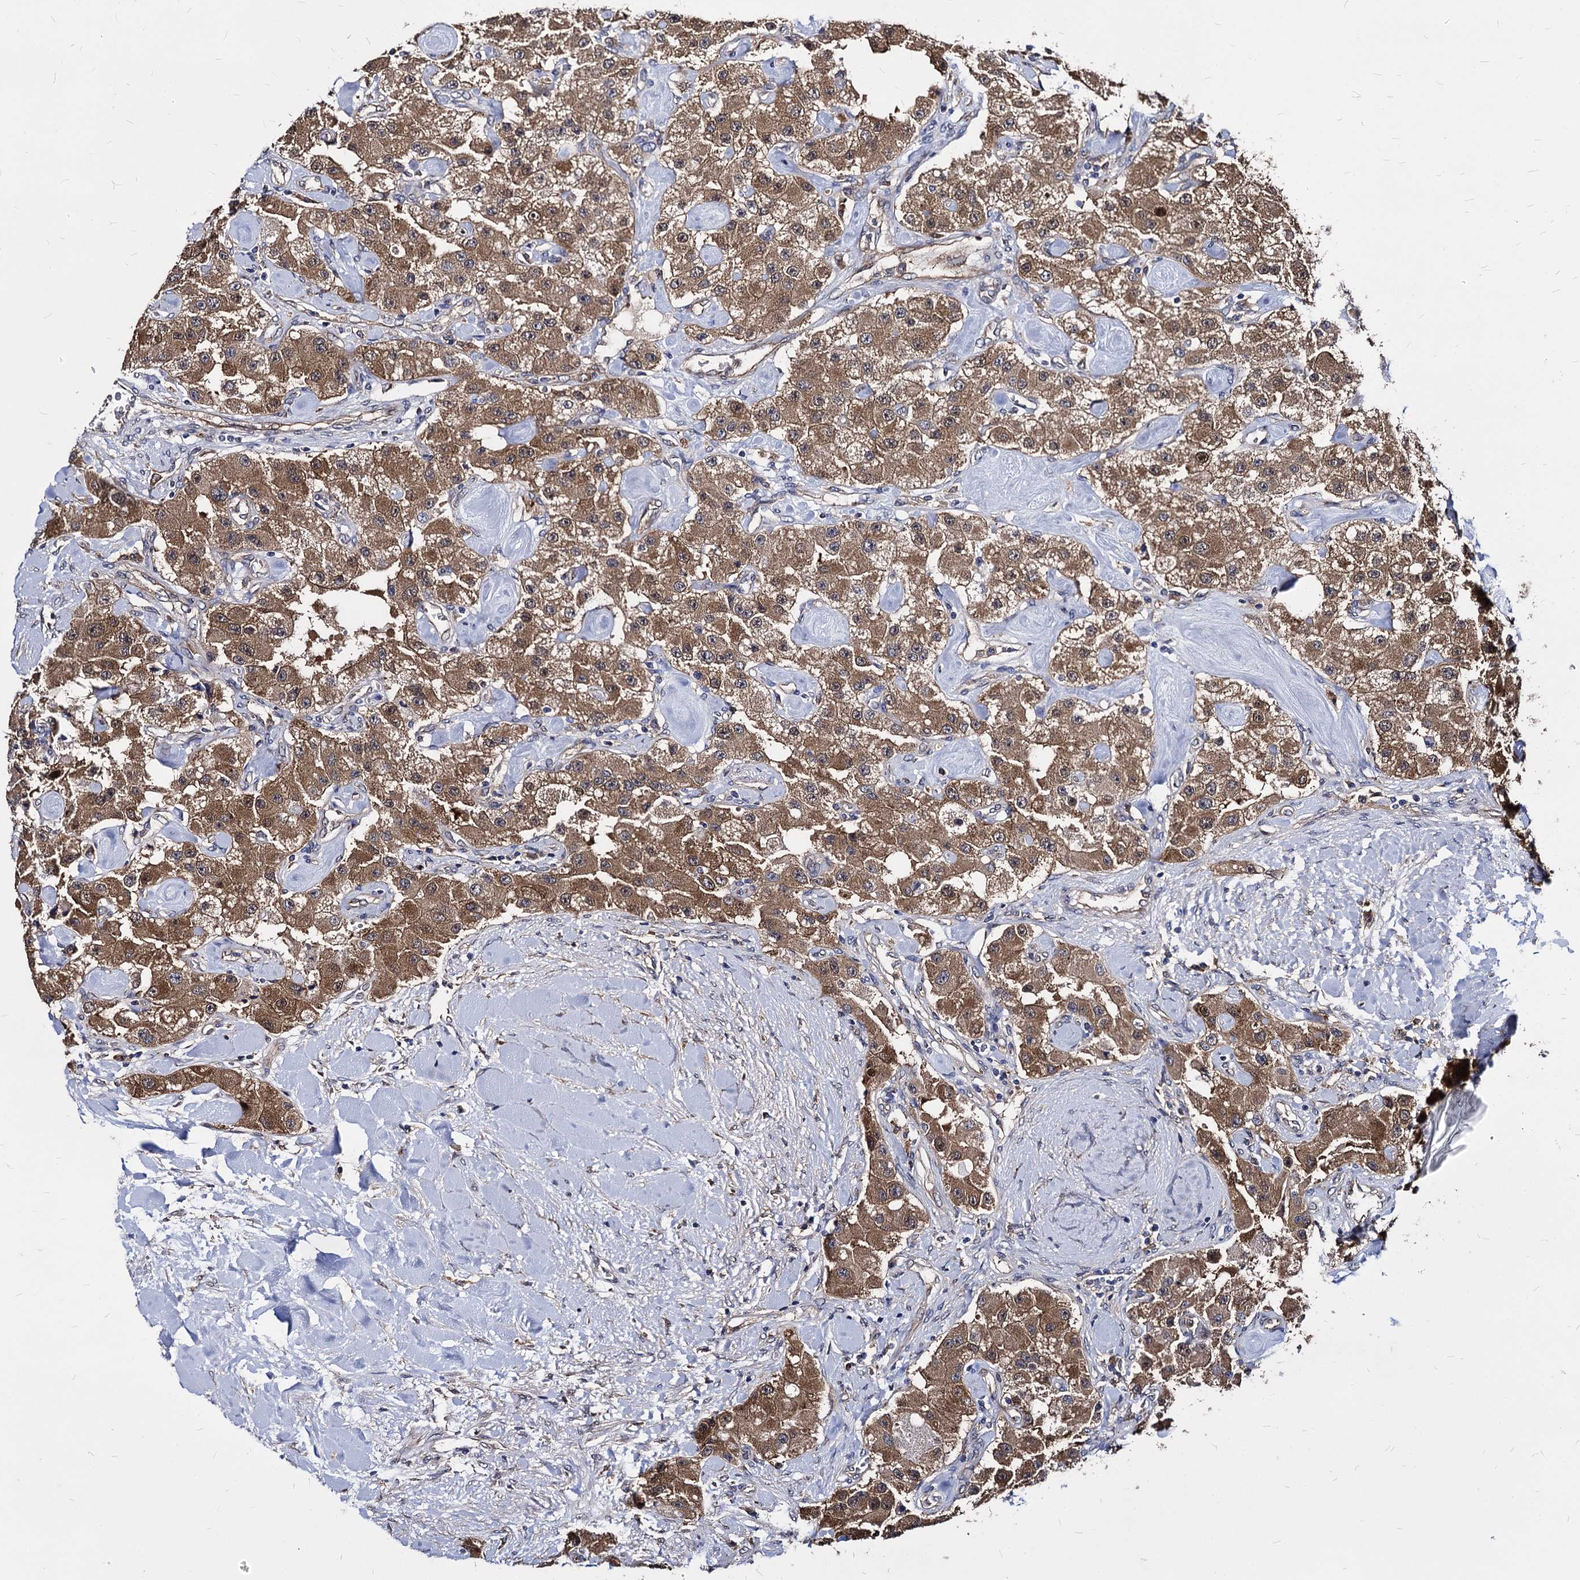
{"staining": {"intensity": "moderate", "quantity": ">75%", "location": "cytoplasmic/membranous"}, "tissue": "carcinoid", "cell_type": "Tumor cells", "image_type": "cancer", "snomed": [{"axis": "morphology", "description": "Carcinoid, malignant, NOS"}, {"axis": "topography", "description": "Pancreas"}], "caption": "DAB (3,3'-diaminobenzidine) immunohistochemical staining of carcinoid displays moderate cytoplasmic/membranous protein positivity in approximately >75% of tumor cells.", "gene": "NME1", "patient": {"sex": "male", "age": 41}}